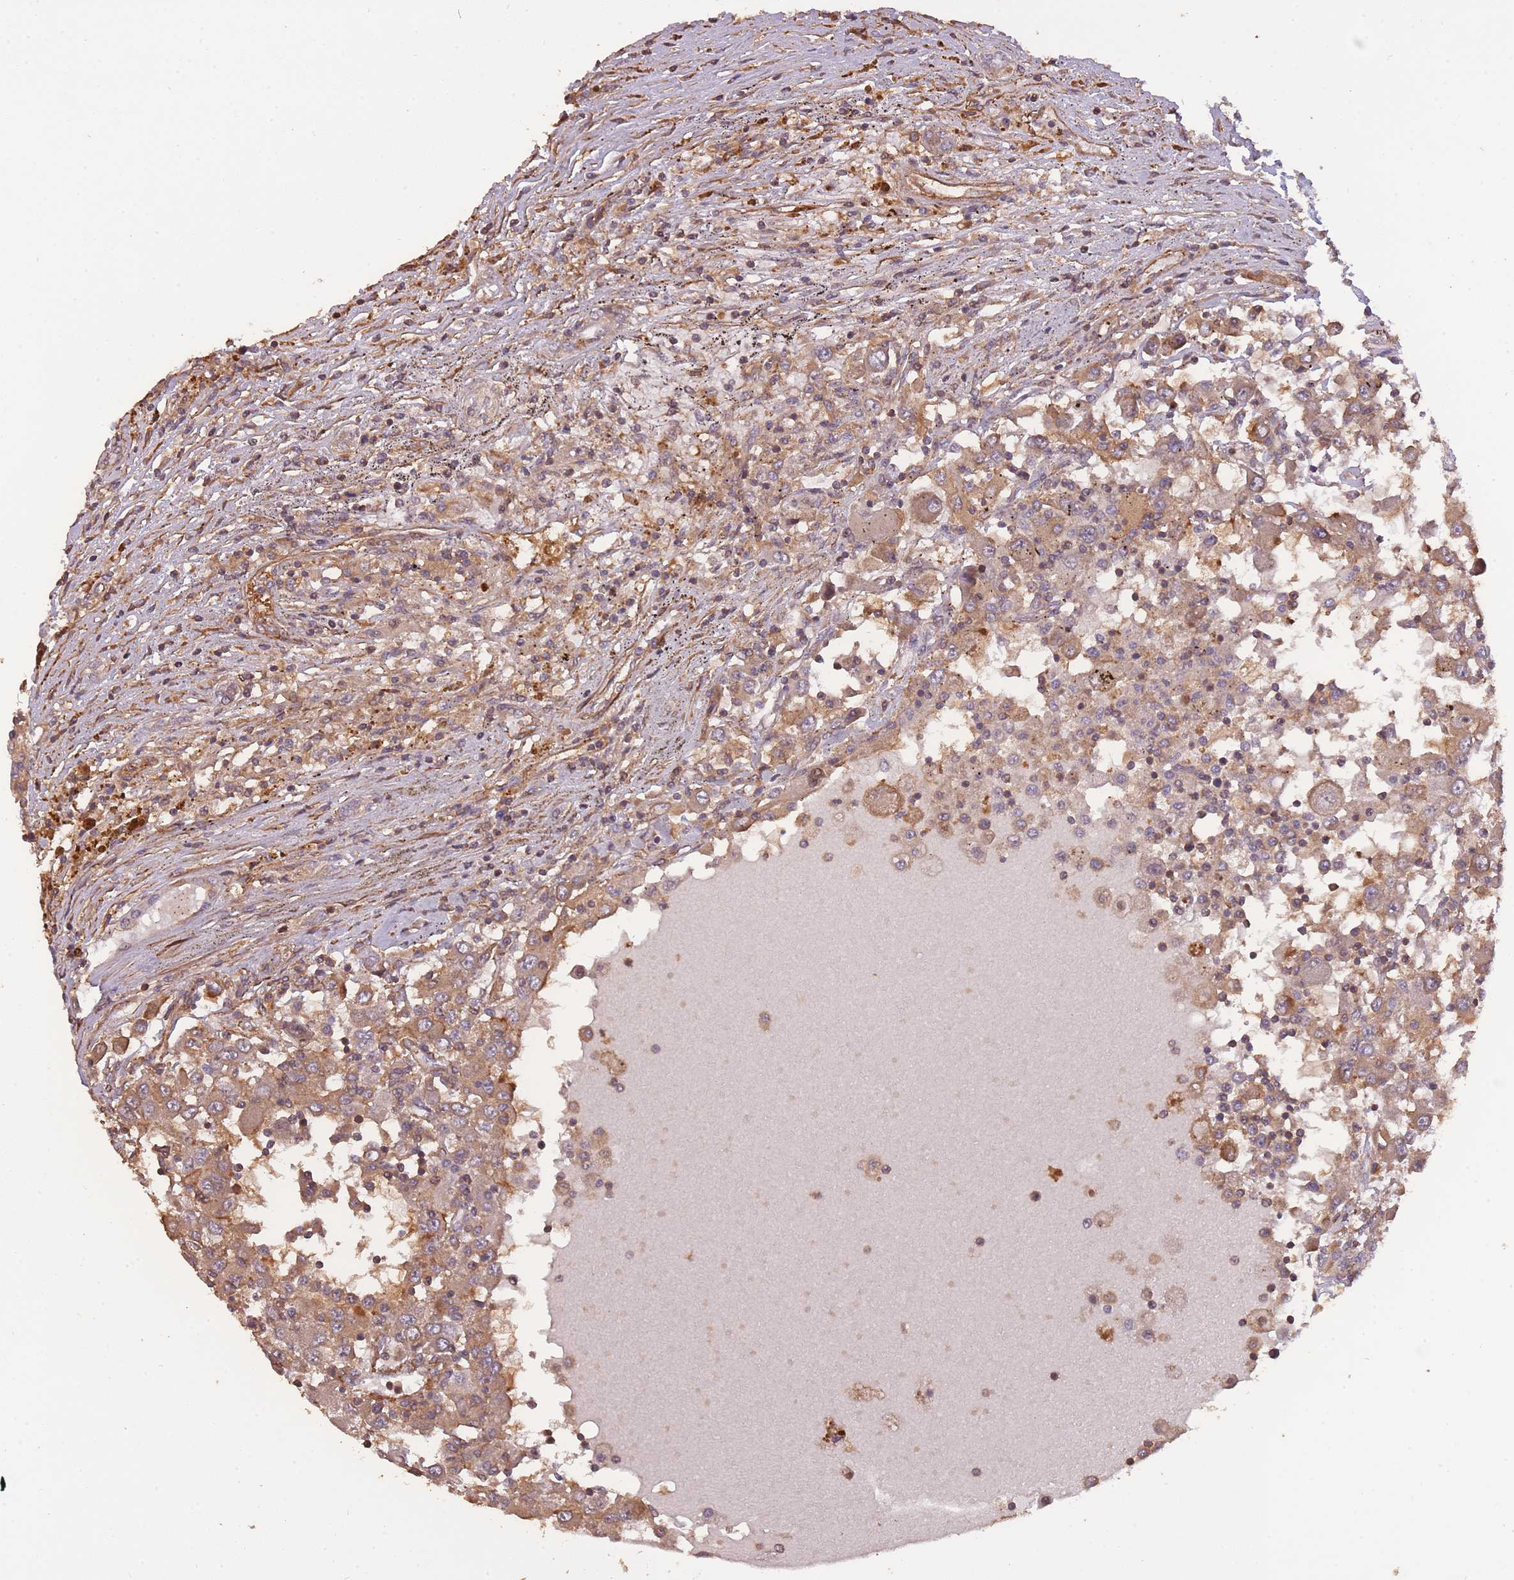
{"staining": {"intensity": "moderate", "quantity": "25%-75%", "location": "cytoplasmic/membranous"}, "tissue": "renal cancer", "cell_type": "Tumor cells", "image_type": "cancer", "snomed": [{"axis": "morphology", "description": "Adenocarcinoma, NOS"}, {"axis": "topography", "description": "Kidney"}], "caption": "Immunohistochemistry micrograph of human renal cancer (adenocarcinoma) stained for a protein (brown), which exhibits medium levels of moderate cytoplasmic/membranous expression in approximately 25%-75% of tumor cells.", "gene": "ARMH3", "patient": {"sex": "female", "age": 67}}